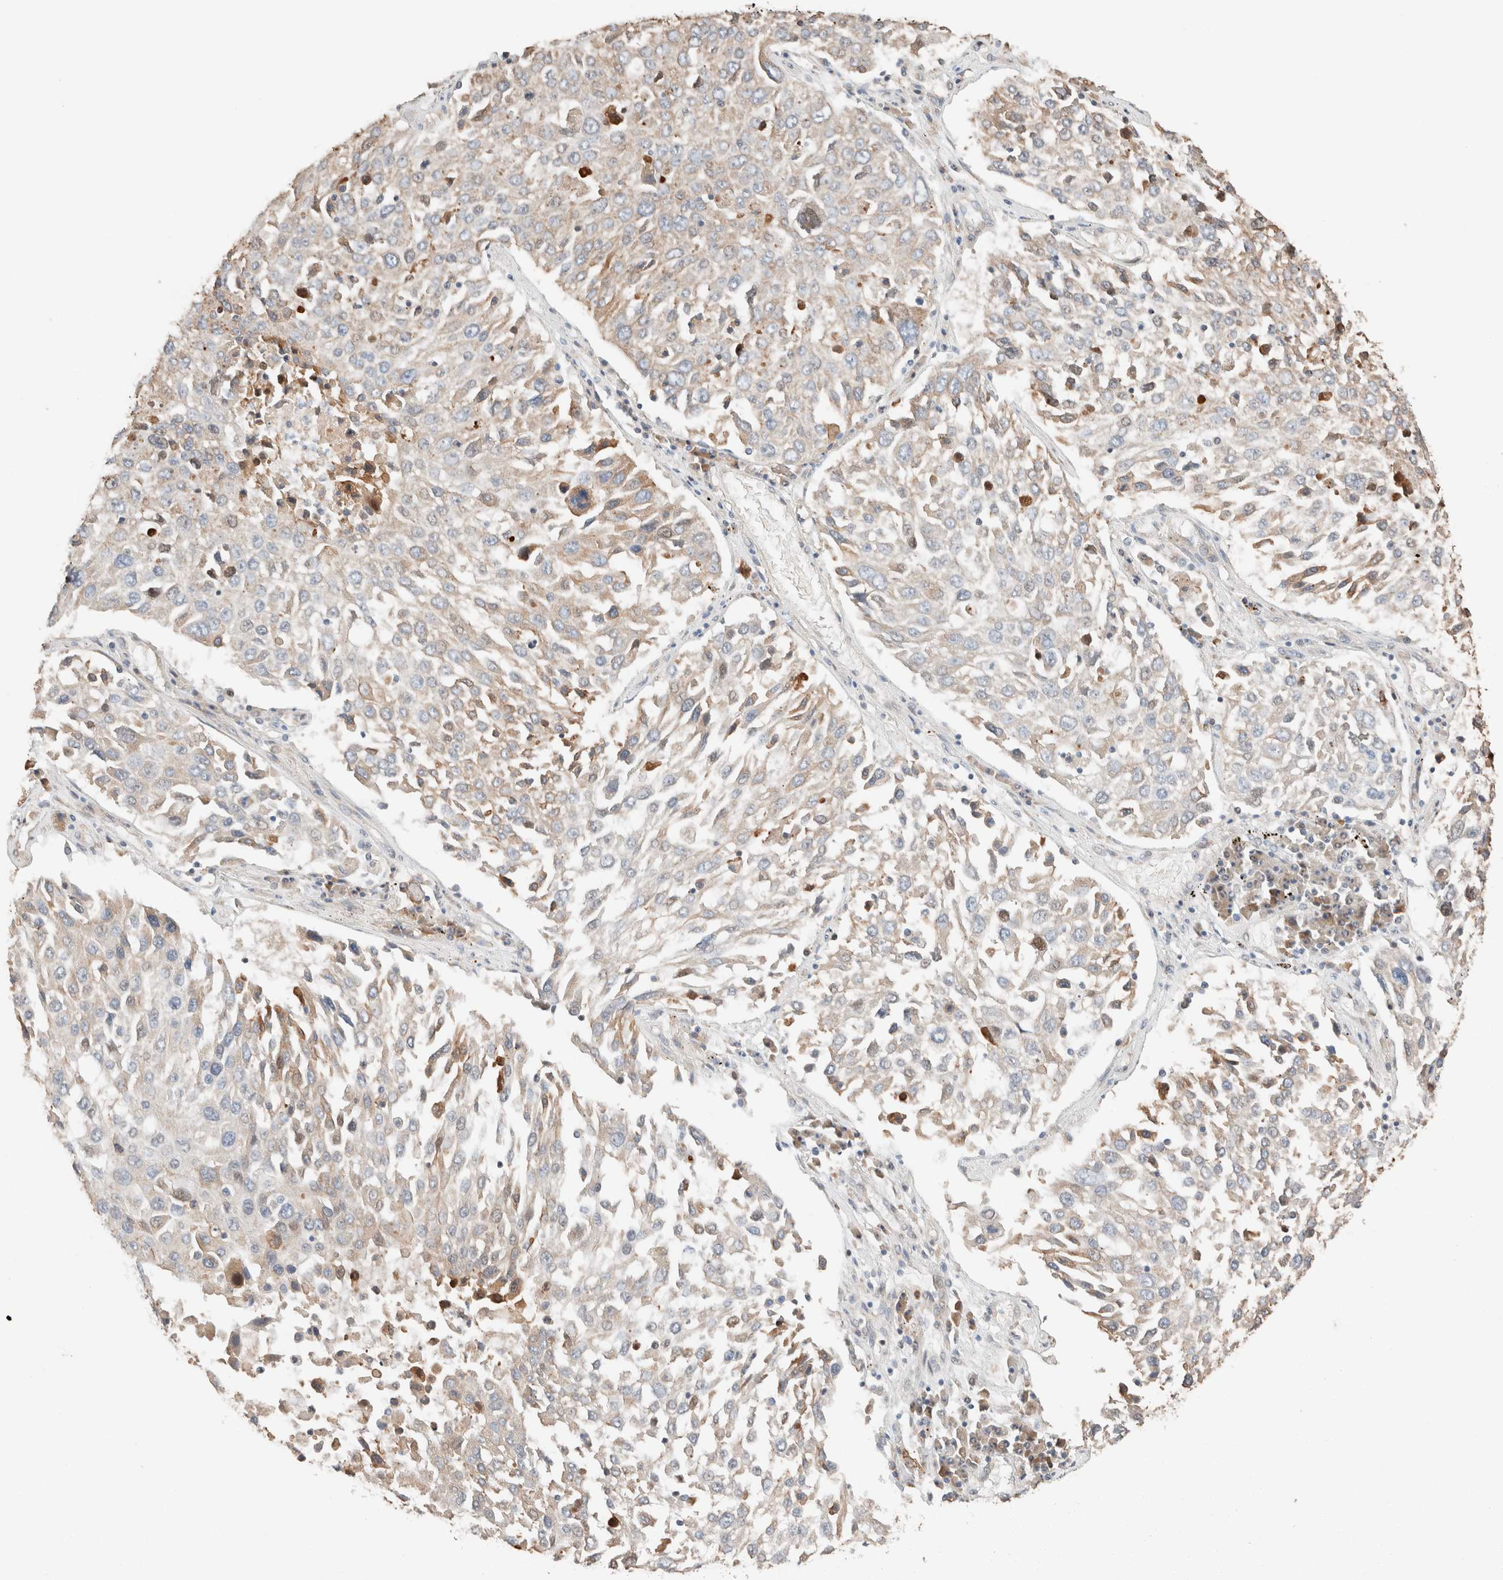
{"staining": {"intensity": "weak", "quantity": "25%-75%", "location": "cytoplasmic/membranous"}, "tissue": "lung cancer", "cell_type": "Tumor cells", "image_type": "cancer", "snomed": [{"axis": "morphology", "description": "Squamous cell carcinoma, NOS"}, {"axis": "topography", "description": "Lung"}], "caption": "Tumor cells display low levels of weak cytoplasmic/membranous staining in approximately 25%-75% of cells in human lung cancer.", "gene": "TUBD1", "patient": {"sex": "male", "age": 65}}